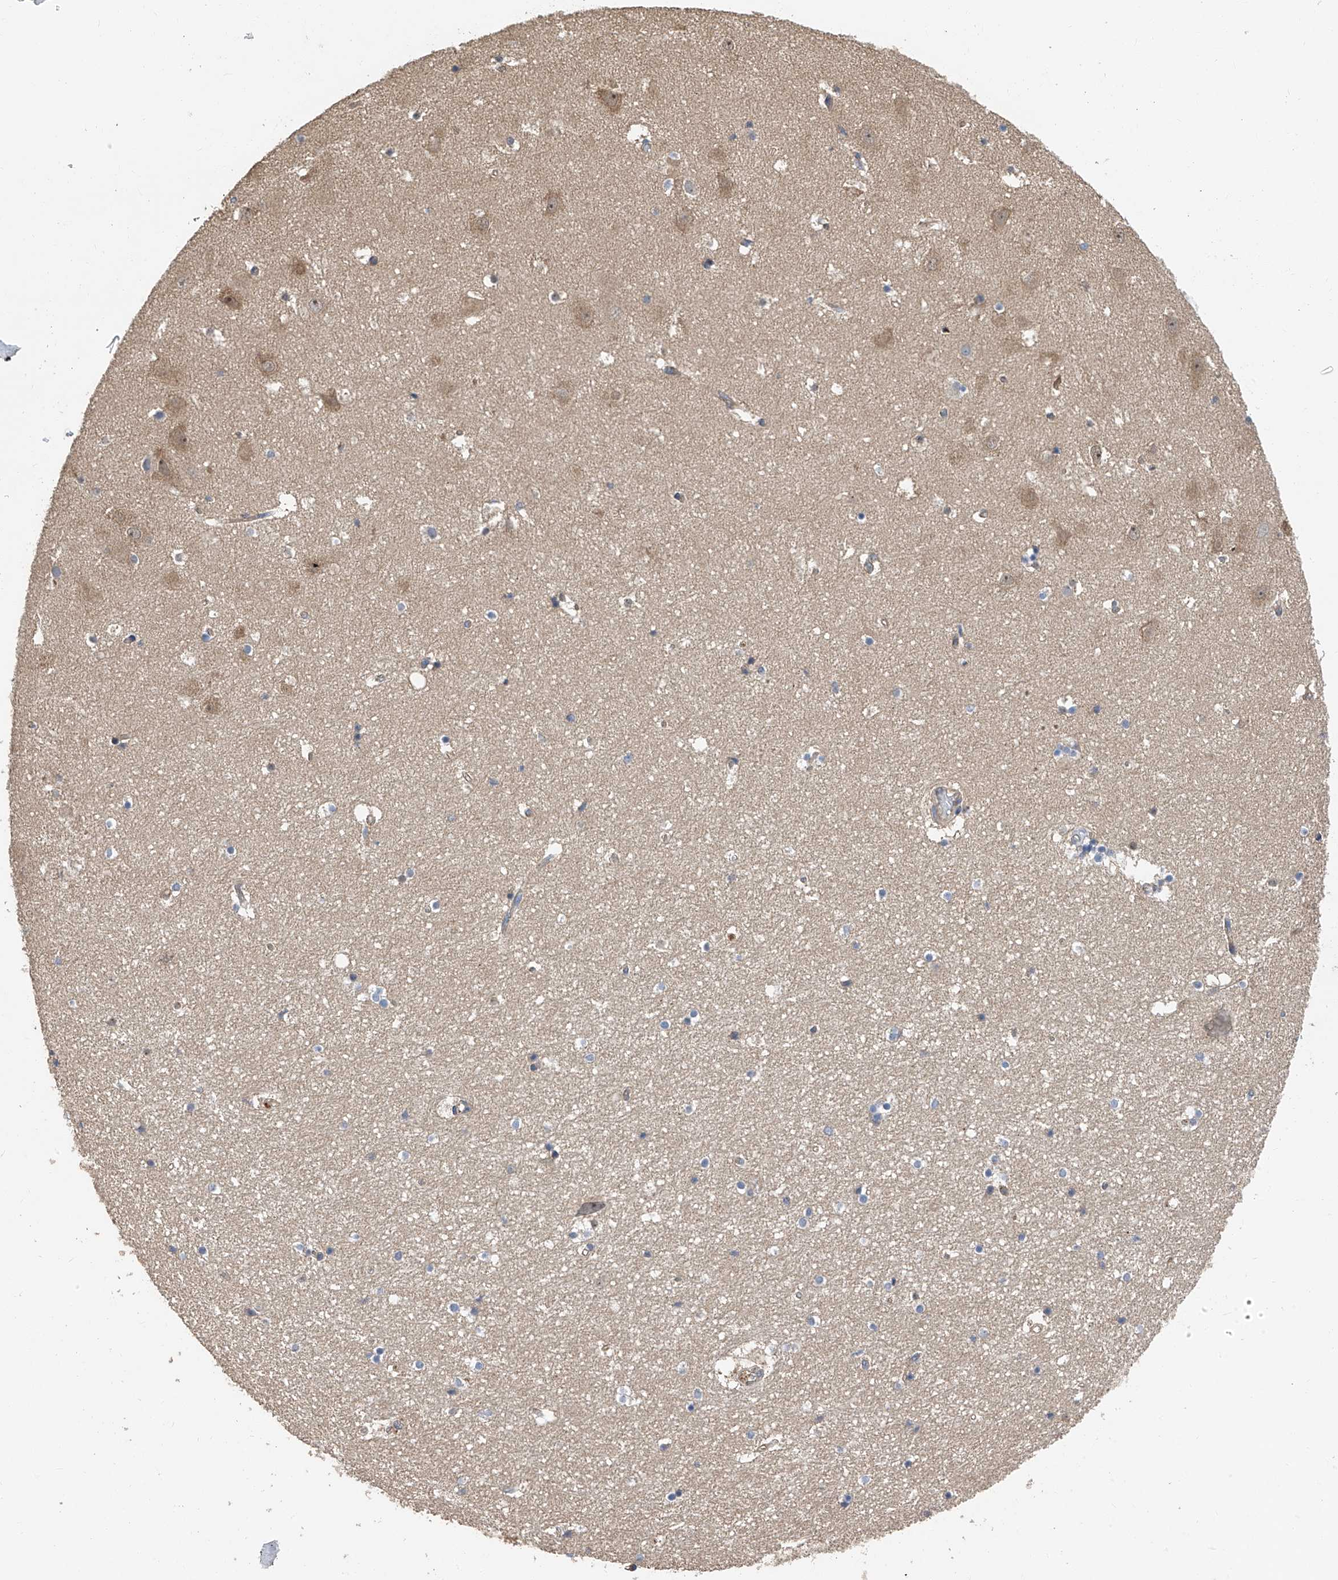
{"staining": {"intensity": "negative", "quantity": "none", "location": "none"}, "tissue": "hippocampus", "cell_type": "Glial cells", "image_type": "normal", "snomed": [{"axis": "morphology", "description": "Normal tissue, NOS"}, {"axis": "topography", "description": "Hippocampus"}], "caption": "Immunohistochemistry image of unremarkable human hippocampus stained for a protein (brown), which demonstrates no positivity in glial cells.", "gene": "PTK2", "patient": {"sex": "female", "age": 52}}